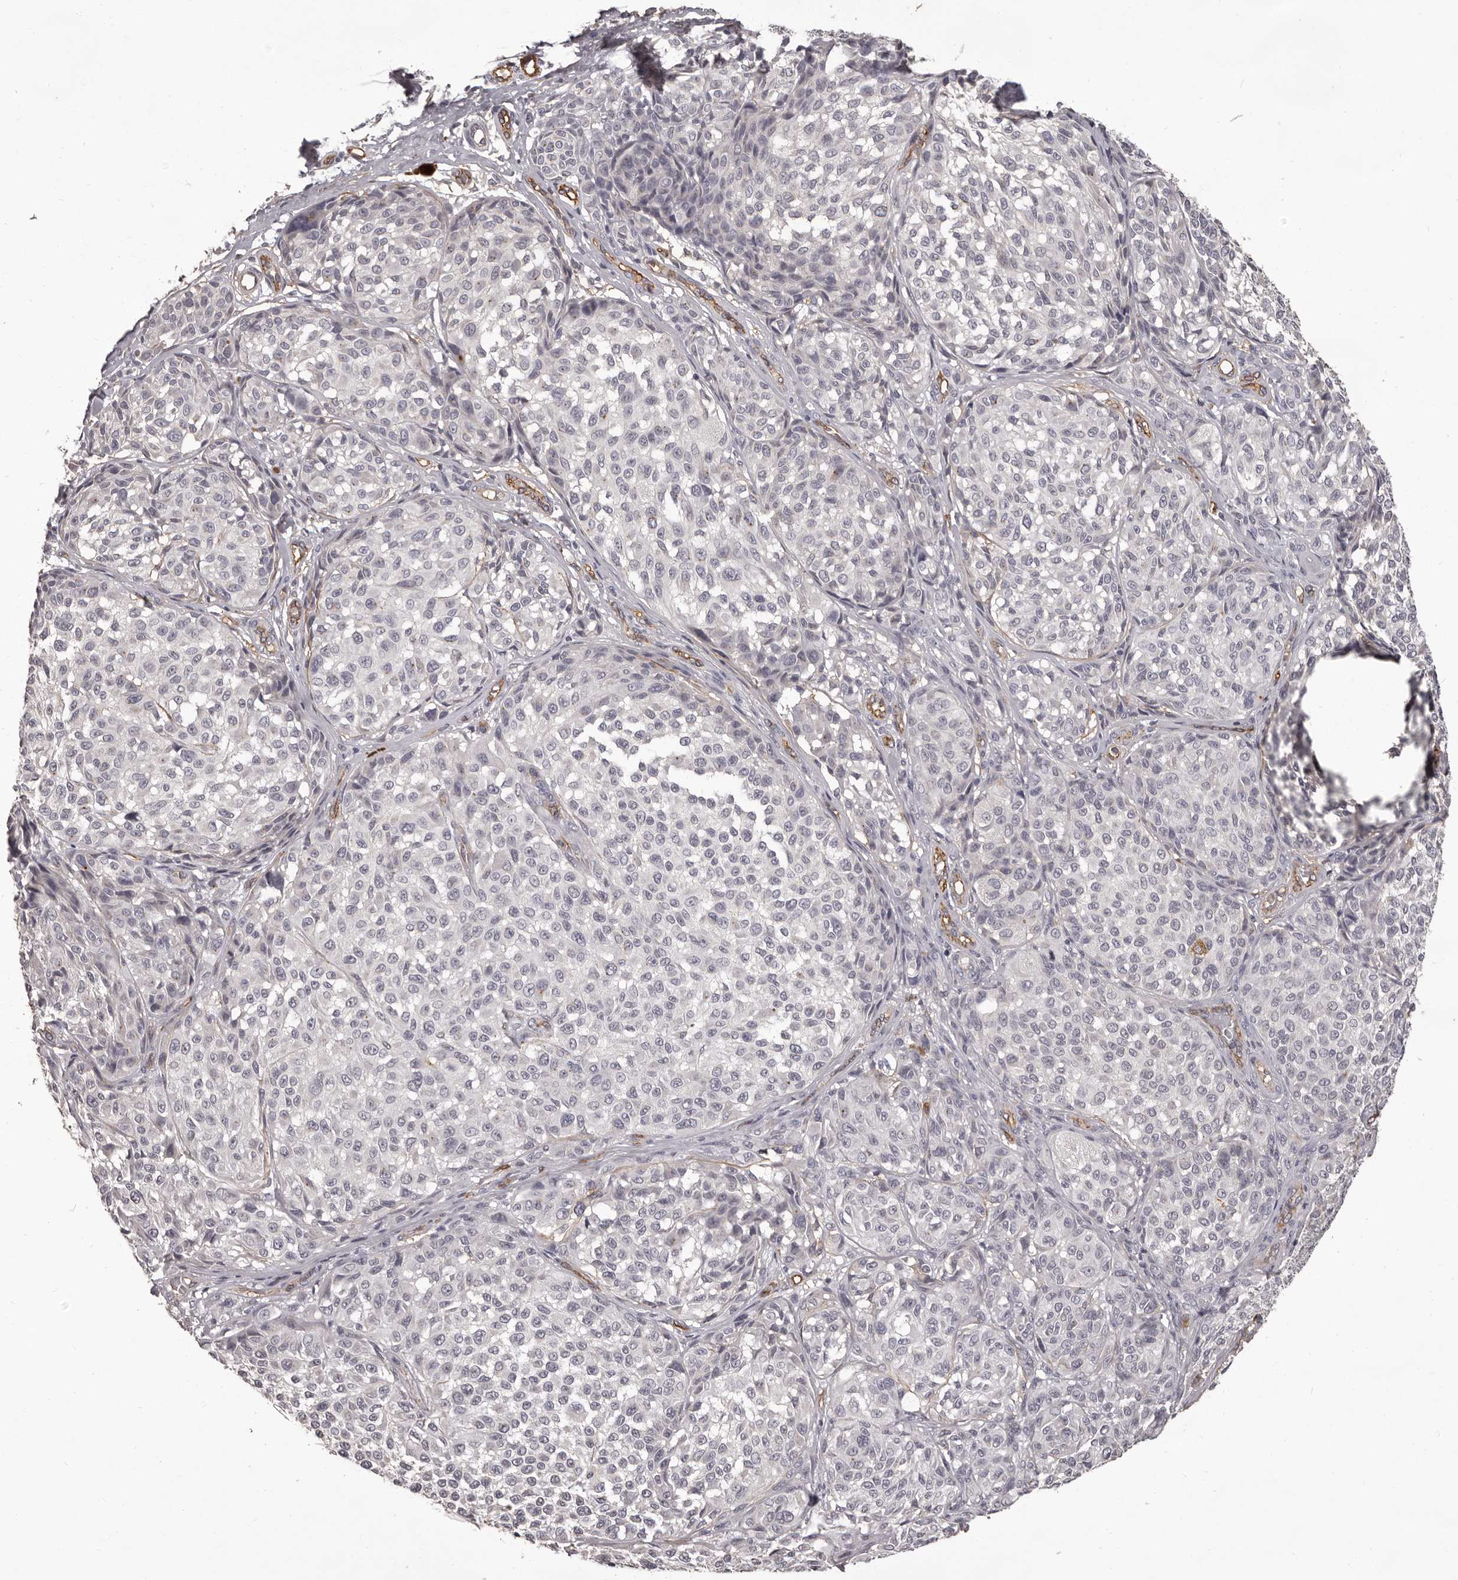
{"staining": {"intensity": "negative", "quantity": "none", "location": "none"}, "tissue": "melanoma", "cell_type": "Tumor cells", "image_type": "cancer", "snomed": [{"axis": "morphology", "description": "Malignant melanoma, NOS"}, {"axis": "topography", "description": "Skin"}], "caption": "Malignant melanoma stained for a protein using immunohistochemistry (IHC) demonstrates no positivity tumor cells.", "gene": "GPR78", "patient": {"sex": "male", "age": 83}}